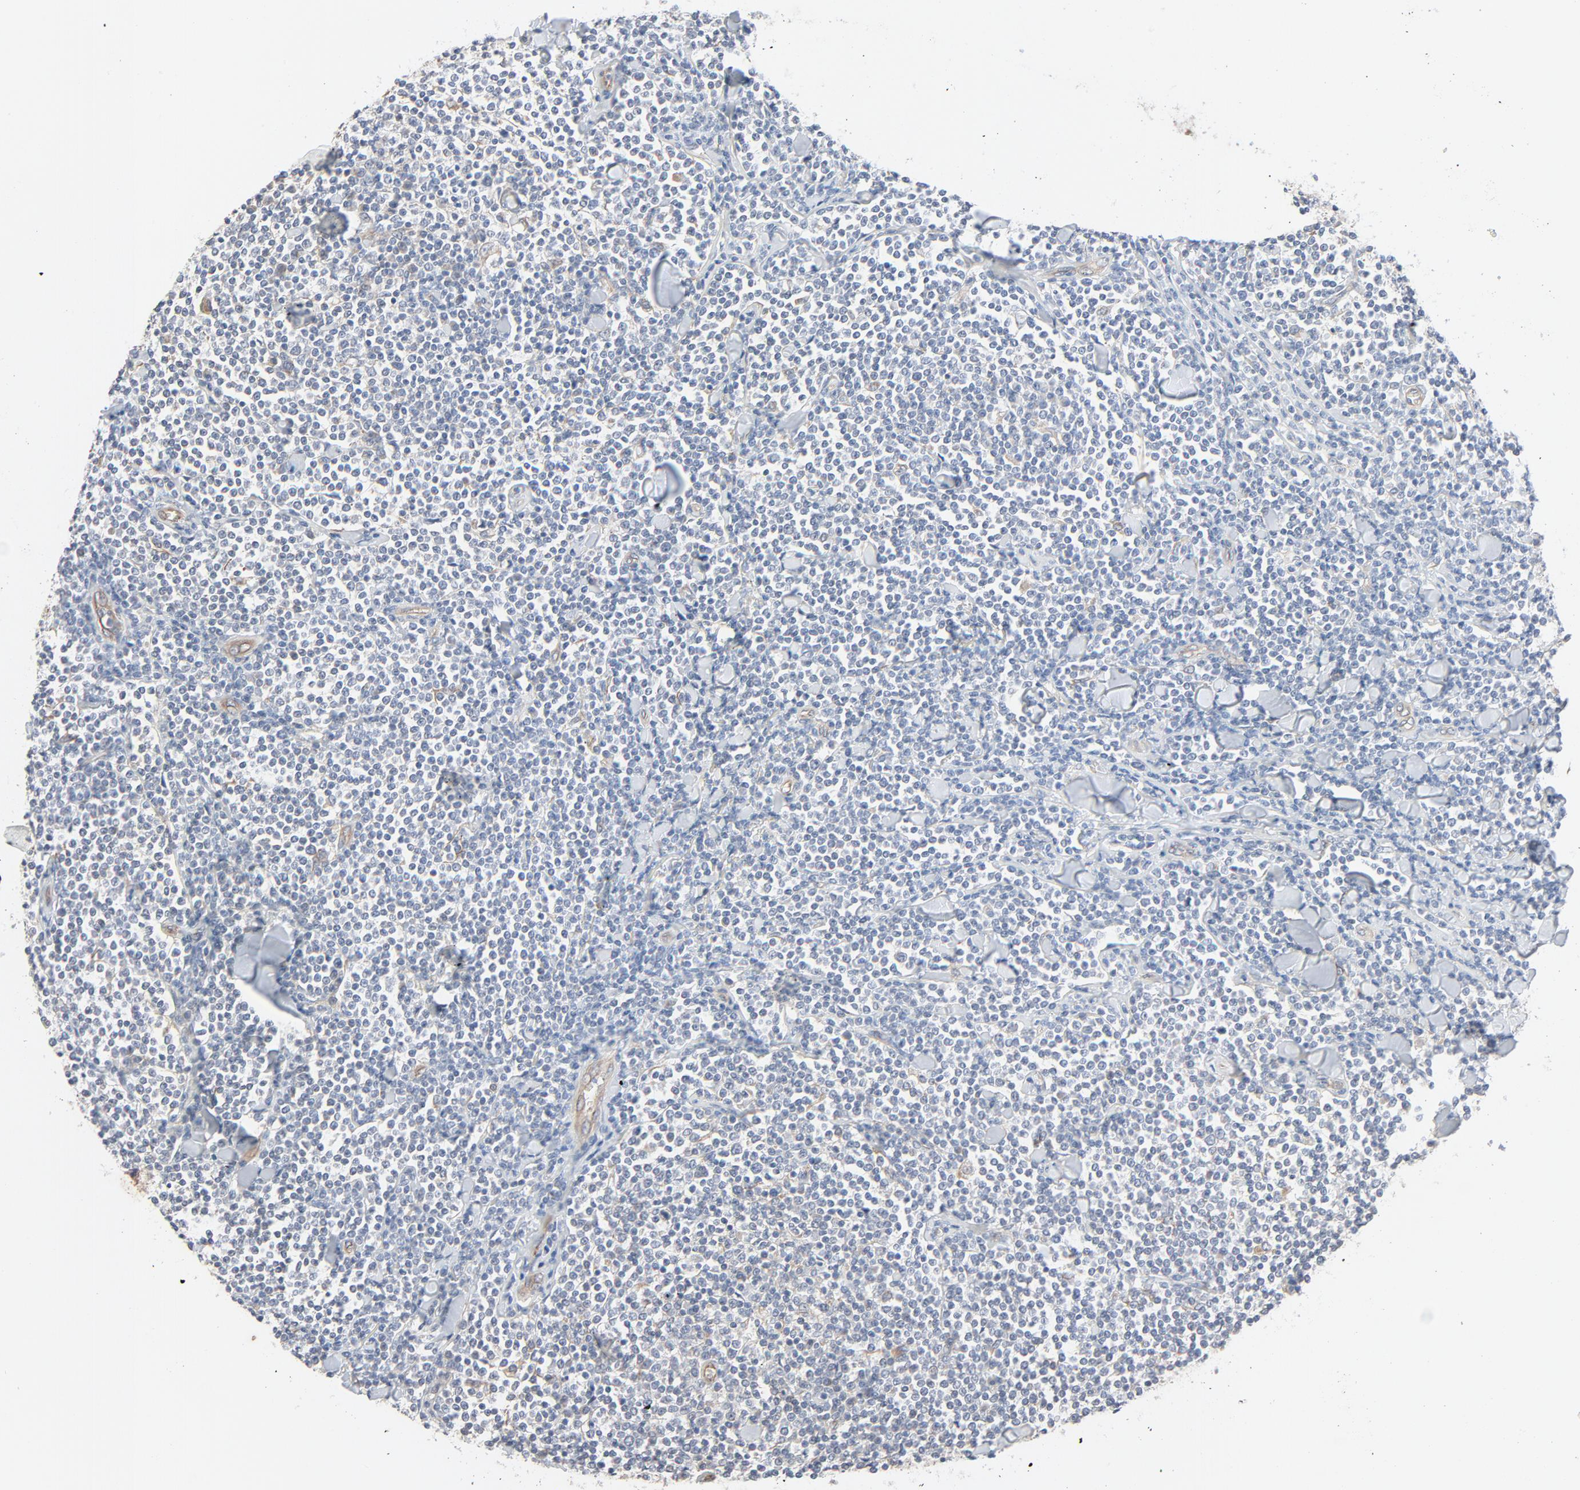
{"staining": {"intensity": "negative", "quantity": "none", "location": "none"}, "tissue": "lymphoma", "cell_type": "Tumor cells", "image_type": "cancer", "snomed": [{"axis": "morphology", "description": "Malignant lymphoma, non-Hodgkin's type, Low grade"}, {"axis": "topography", "description": "Soft tissue"}], "caption": "Lymphoma stained for a protein using immunohistochemistry displays no expression tumor cells.", "gene": "TRIOBP", "patient": {"sex": "male", "age": 92}}